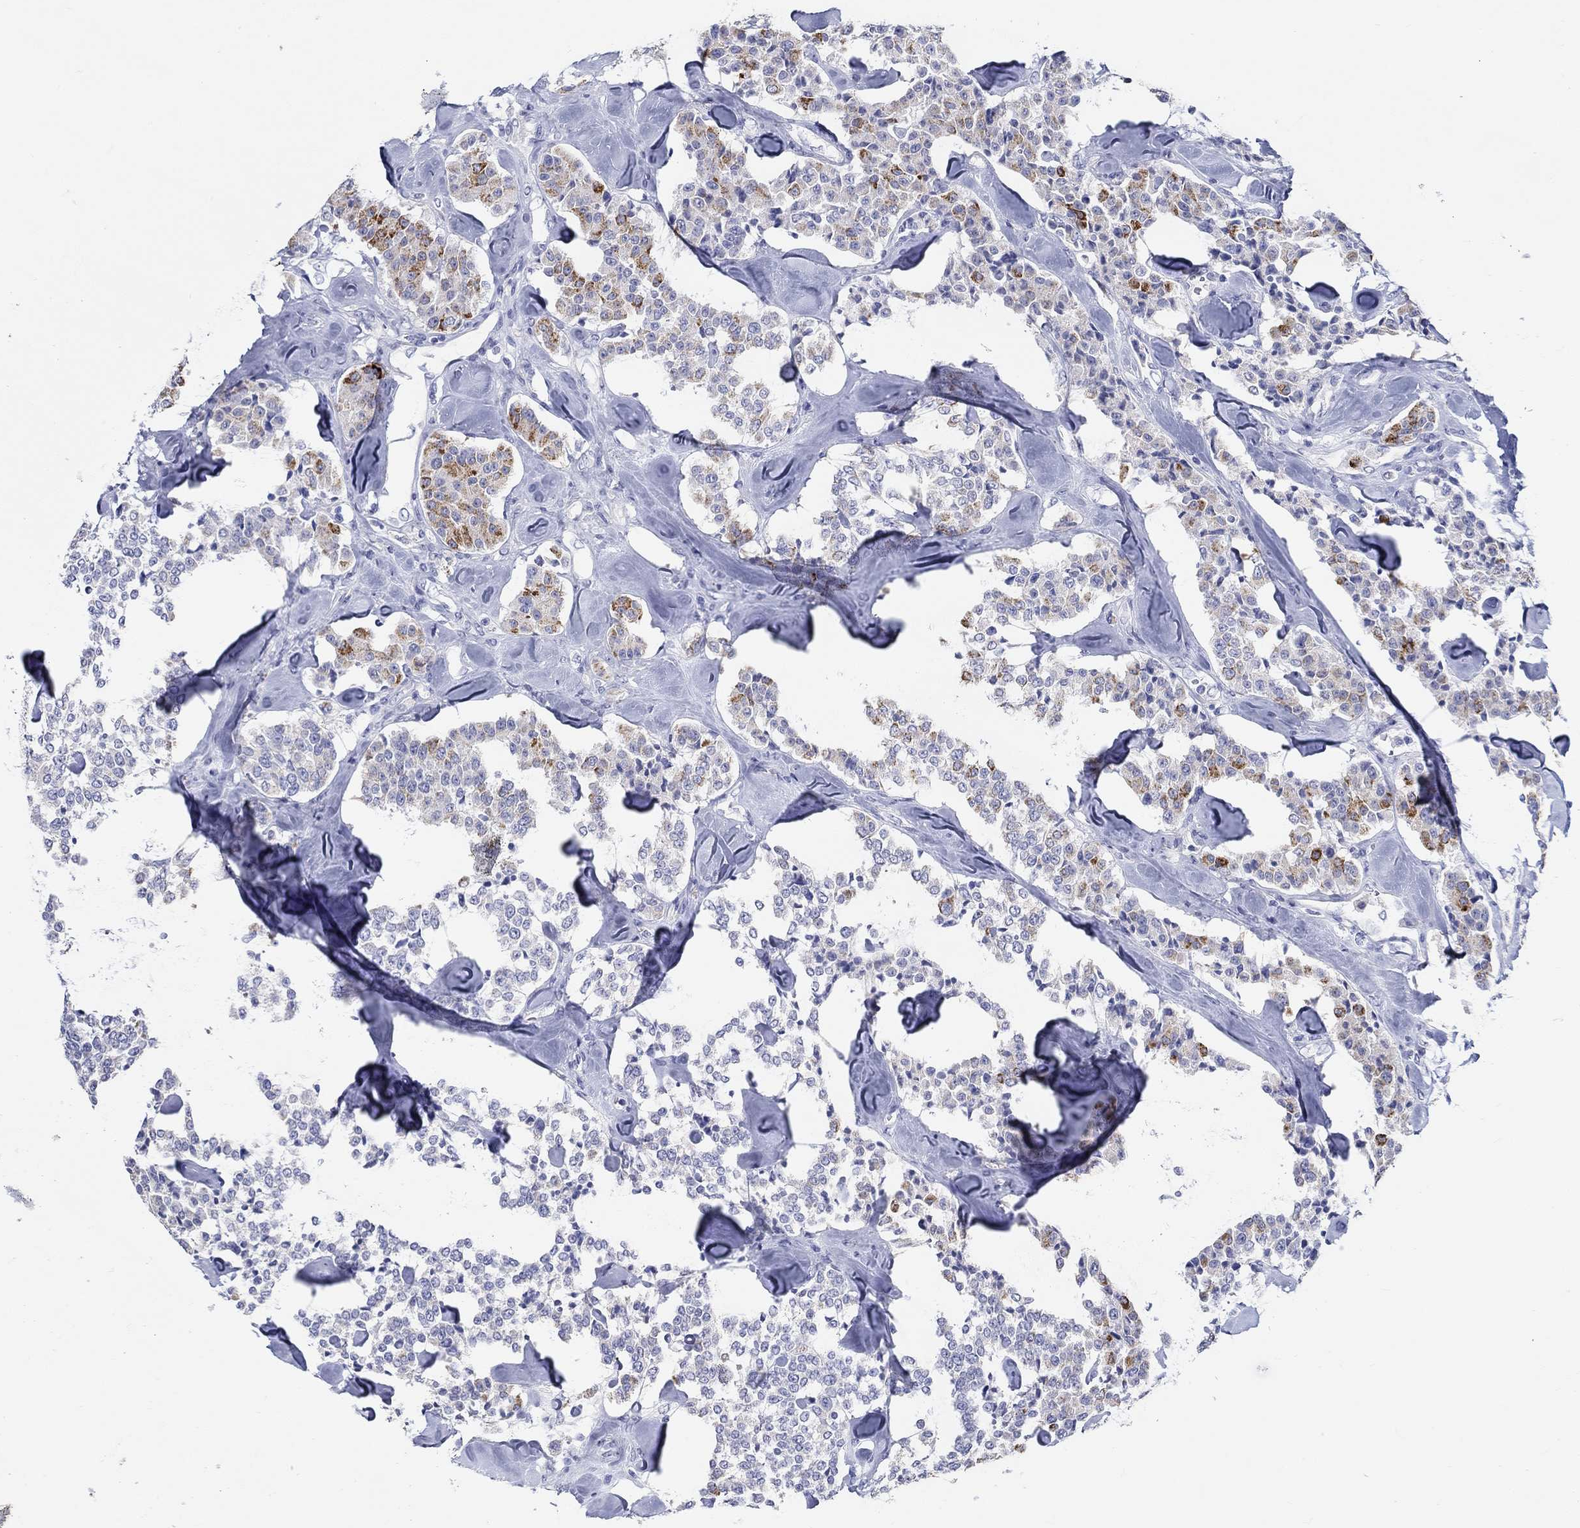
{"staining": {"intensity": "moderate", "quantity": "25%-75%", "location": "cytoplasmic/membranous"}, "tissue": "carcinoid", "cell_type": "Tumor cells", "image_type": "cancer", "snomed": [{"axis": "morphology", "description": "Carcinoid, malignant, NOS"}, {"axis": "topography", "description": "Pancreas"}], "caption": "The immunohistochemical stain shows moderate cytoplasmic/membranous expression in tumor cells of carcinoid (malignant) tissue.", "gene": "CRYGS", "patient": {"sex": "male", "age": 41}}